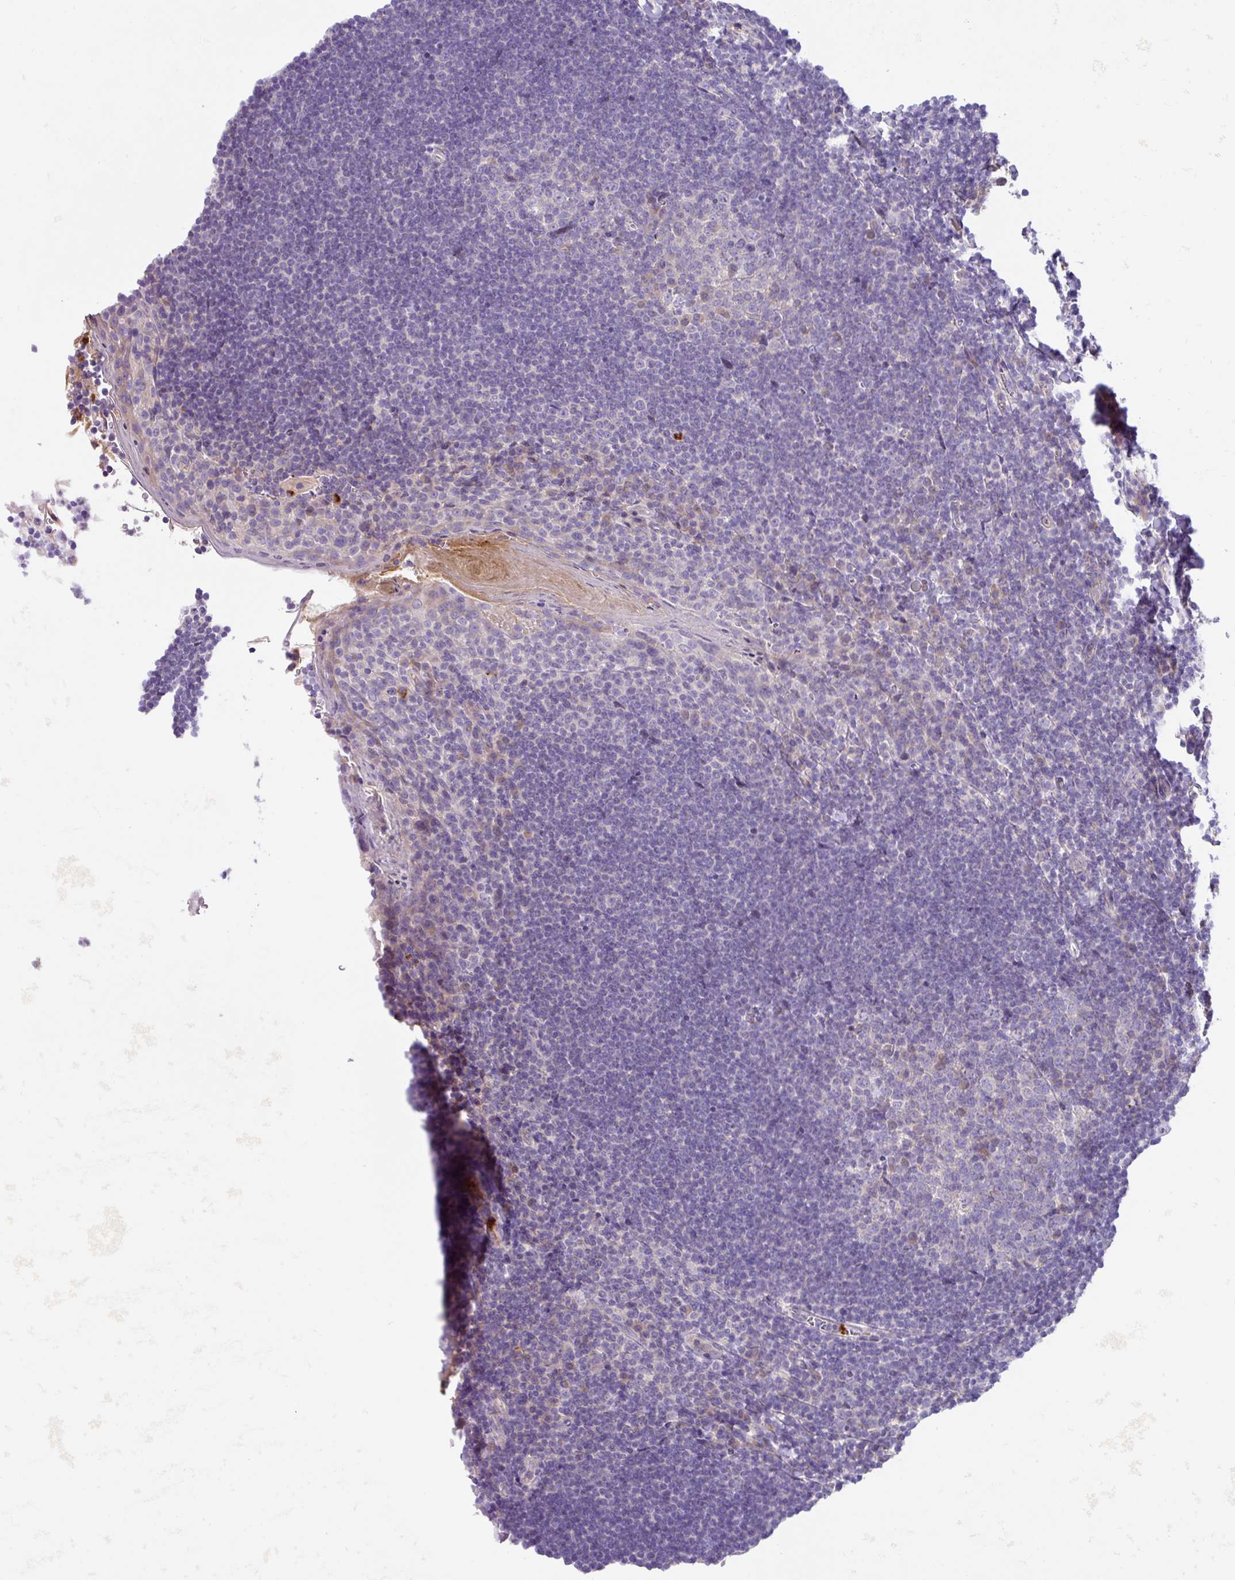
{"staining": {"intensity": "negative", "quantity": "none", "location": "none"}, "tissue": "tonsil", "cell_type": "Germinal center cells", "image_type": "normal", "snomed": [{"axis": "morphology", "description": "Normal tissue, NOS"}, {"axis": "topography", "description": "Tonsil"}], "caption": "An IHC photomicrograph of normal tonsil is shown. There is no staining in germinal center cells of tonsil.", "gene": "CRISP3", "patient": {"sex": "male", "age": 27}}